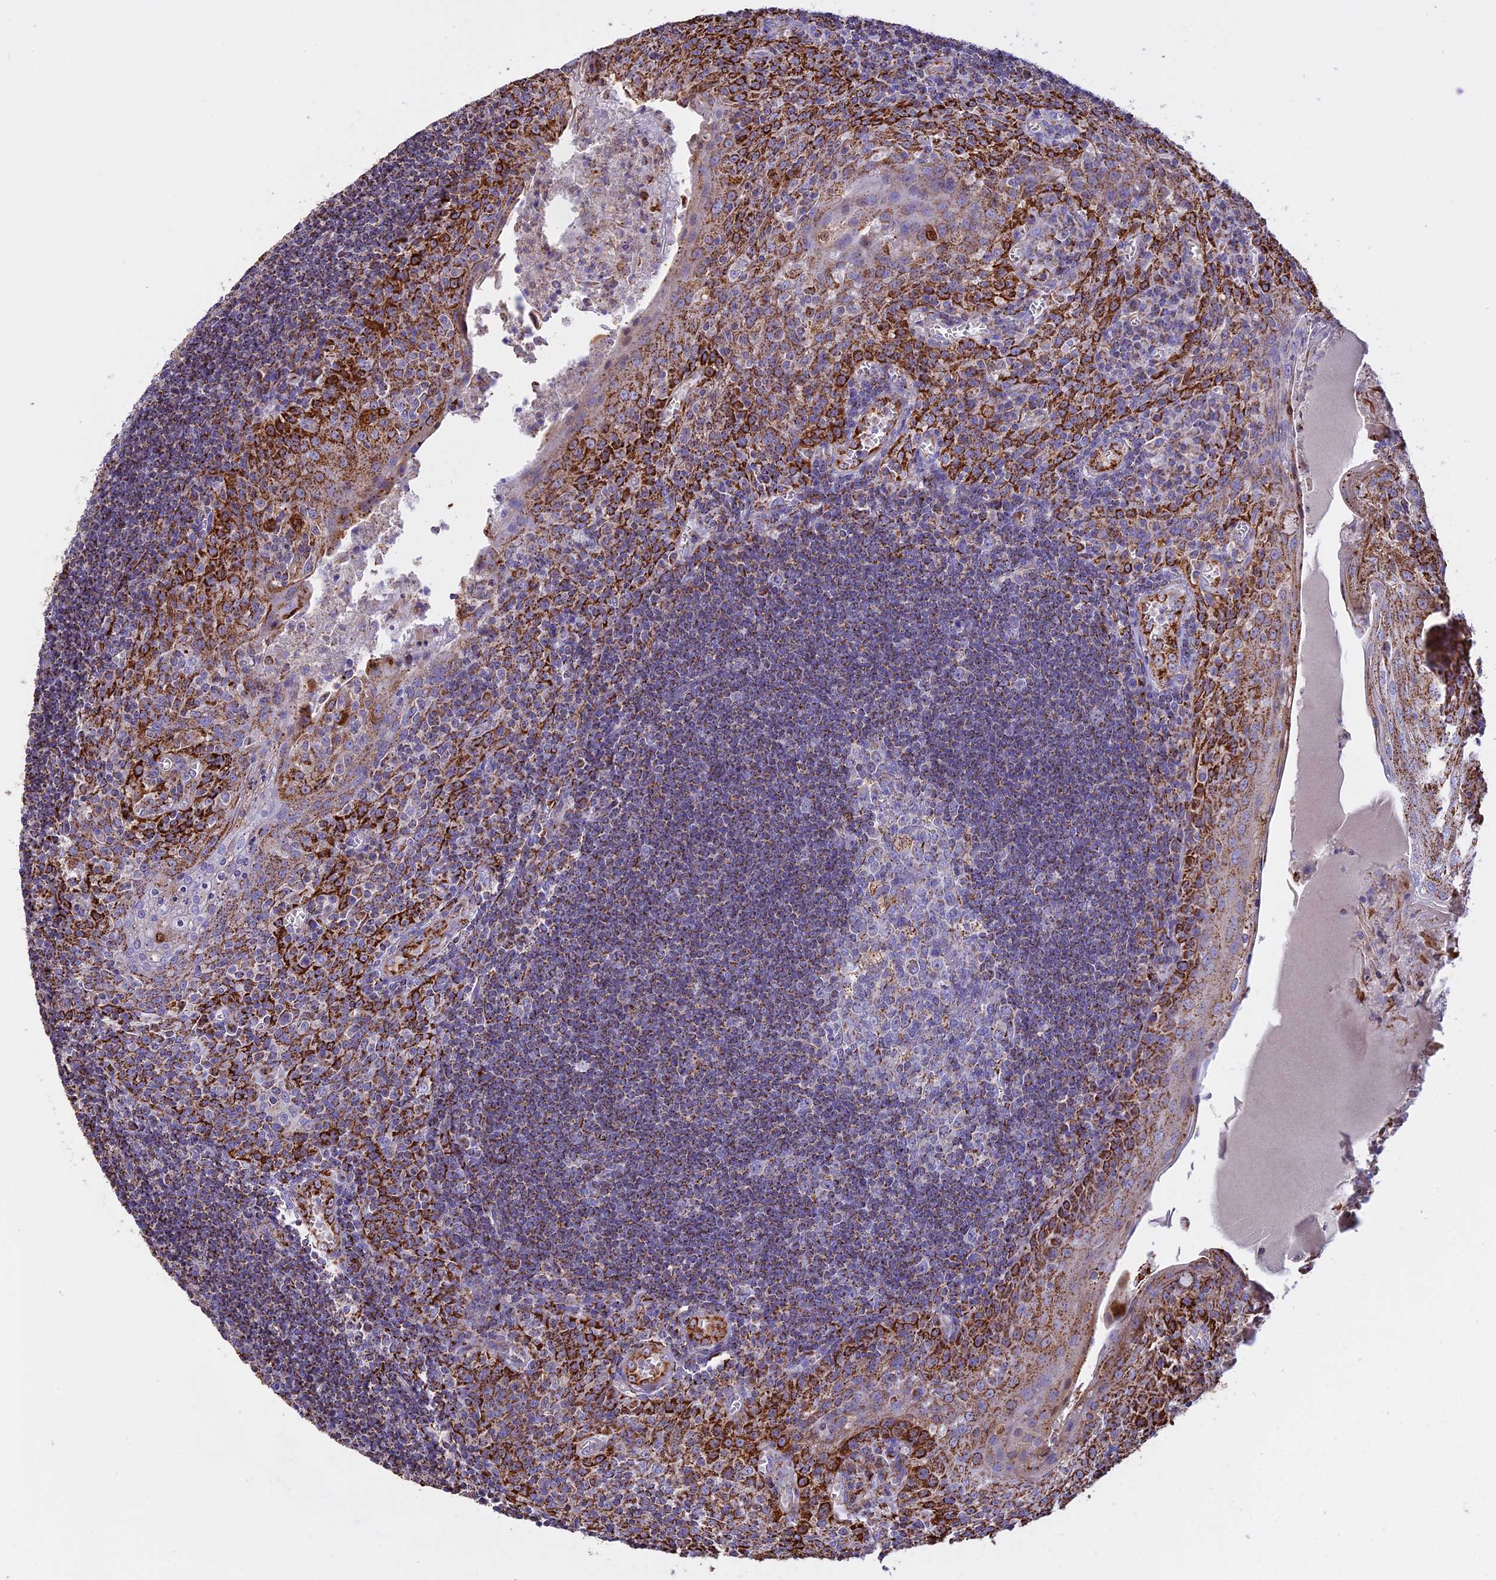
{"staining": {"intensity": "moderate", "quantity": "25%-75%", "location": "cytoplasmic/membranous"}, "tissue": "tonsil", "cell_type": "Germinal center cells", "image_type": "normal", "snomed": [{"axis": "morphology", "description": "Normal tissue, NOS"}, {"axis": "topography", "description": "Tonsil"}], "caption": "Approximately 25%-75% of germinal center cells in unremarkable tonsil demonstrate moderate cytoplasmic/membranous protein expression as visualized by brown immunohistochemical staining.", "gene": "KCNG1", "patient": {"sex": "male", "age": 27}}